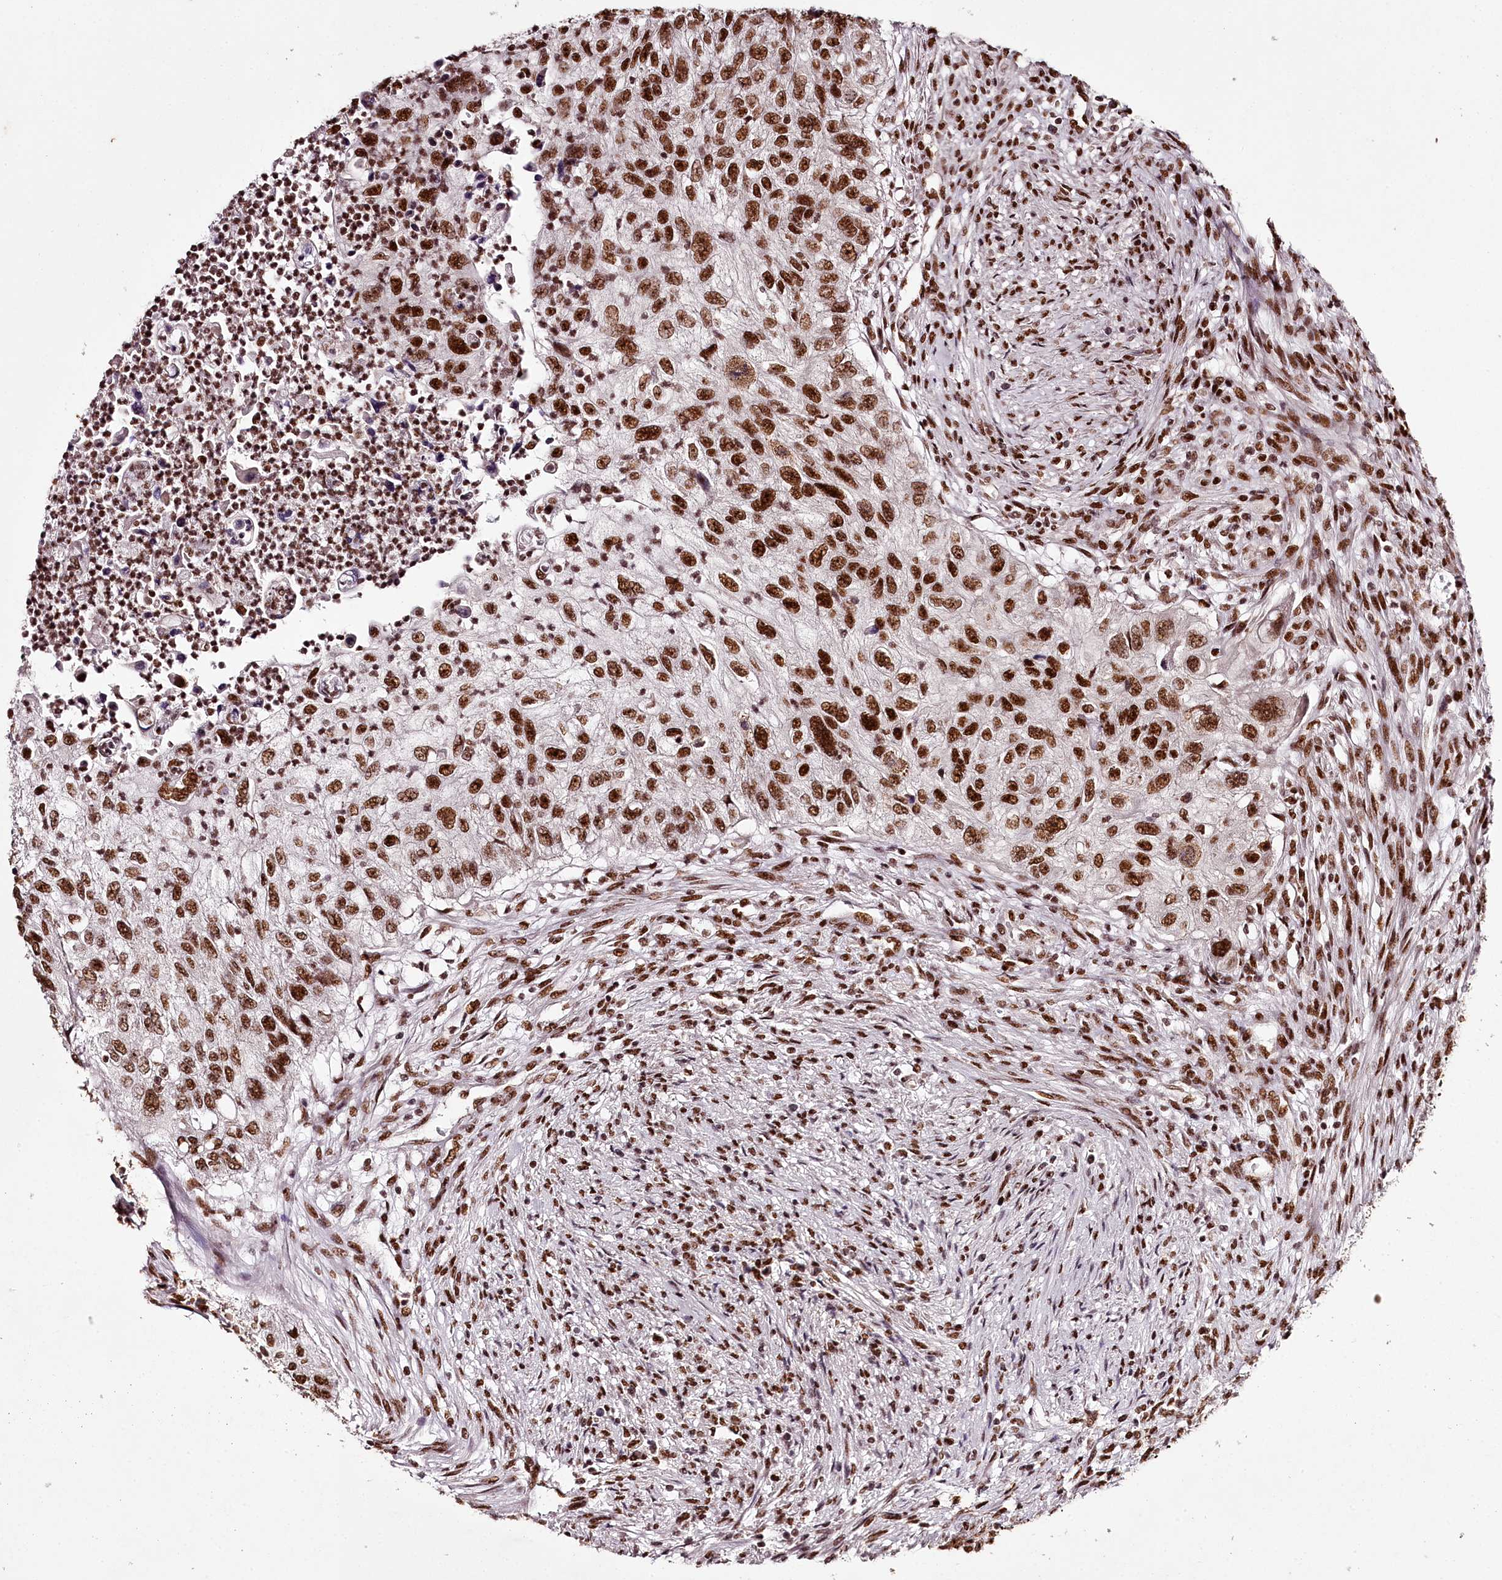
{"staining": {"intensity": "strong", "quantity": ">75%", "location": "nuclear"}, "tissue": "urothelial cancer", "cell_type": "Tumor cells", "image_type": "cancer", "snomed": [{"axis": "morphology", "description": "Urothelial carcinoma, High grade"}, {"axis": "topography", "description": "Urinary bladder"}], "caption": "Urothelial cancer stained with a protein marker shows strong staining in tumor cells.", "gene": "PSPC1", "patient": {"sex": "female", "age": 60}}